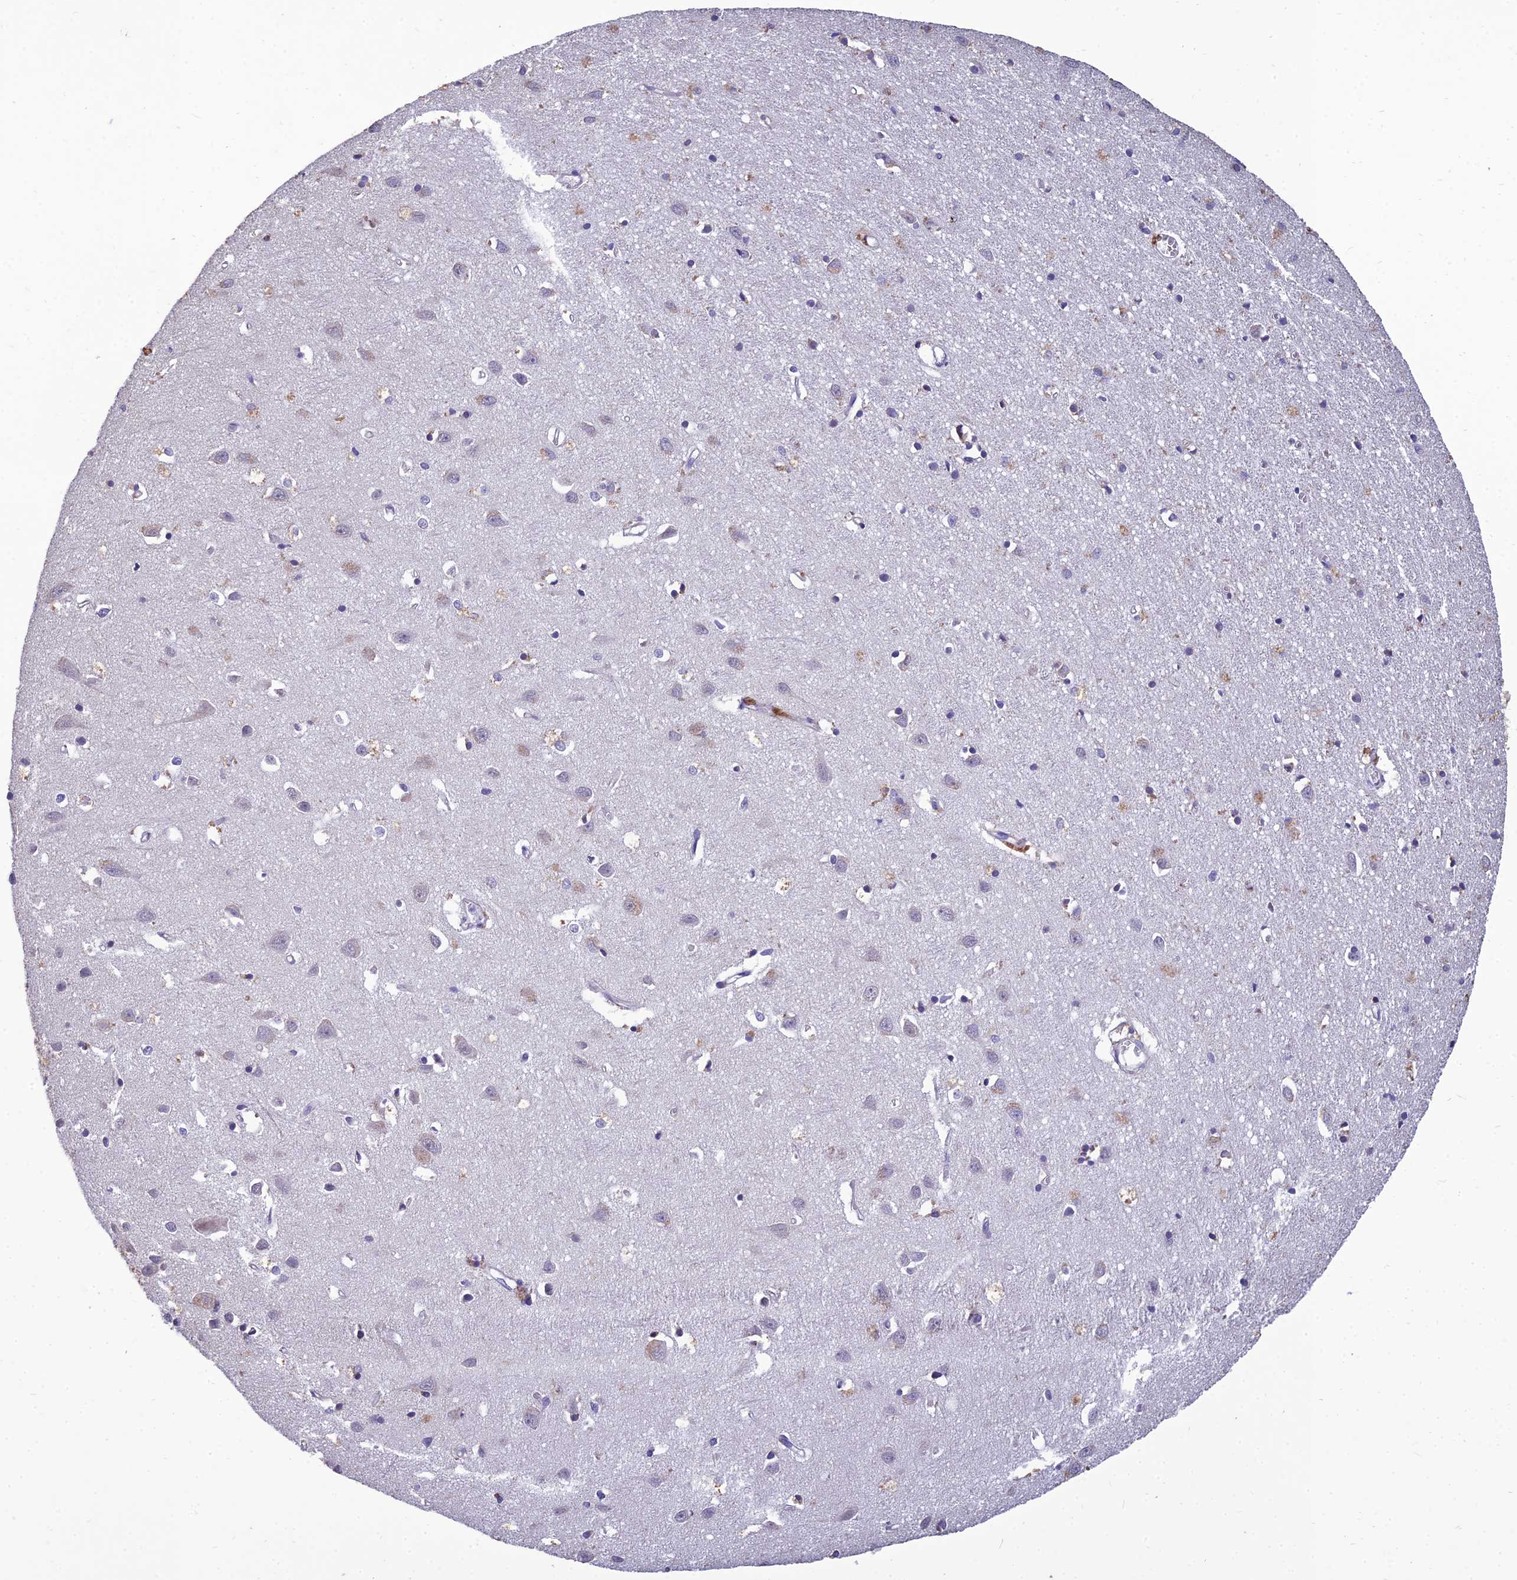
{"staining": {"intensity": "negative", "quantity": "none", "location": "none"}, "tissue": "cerebral cortex", "cell_type": "Endothelial cells", "image_type": "normal", "snomed": [{"axis": "morphology", "description": "Normal tissue, NOS"}, {"axis": "topography", "description": "Cerebral cortex"}], "caption": "This photomicrograph is of normal cerebral cortex stained with IHC to label a protein in brown with the nuclei are counter-stained blue. There is no positivity in endothelial cells. Brightfield microscopy of immunohistochemistry (IHC) stained with DAB (3,3'-diaminobenzidine) (brown) and hematoxylin (blue), captured at high magnification.", "gene": "GRWD1", "patient": {"sex": "female", "age": 64}}